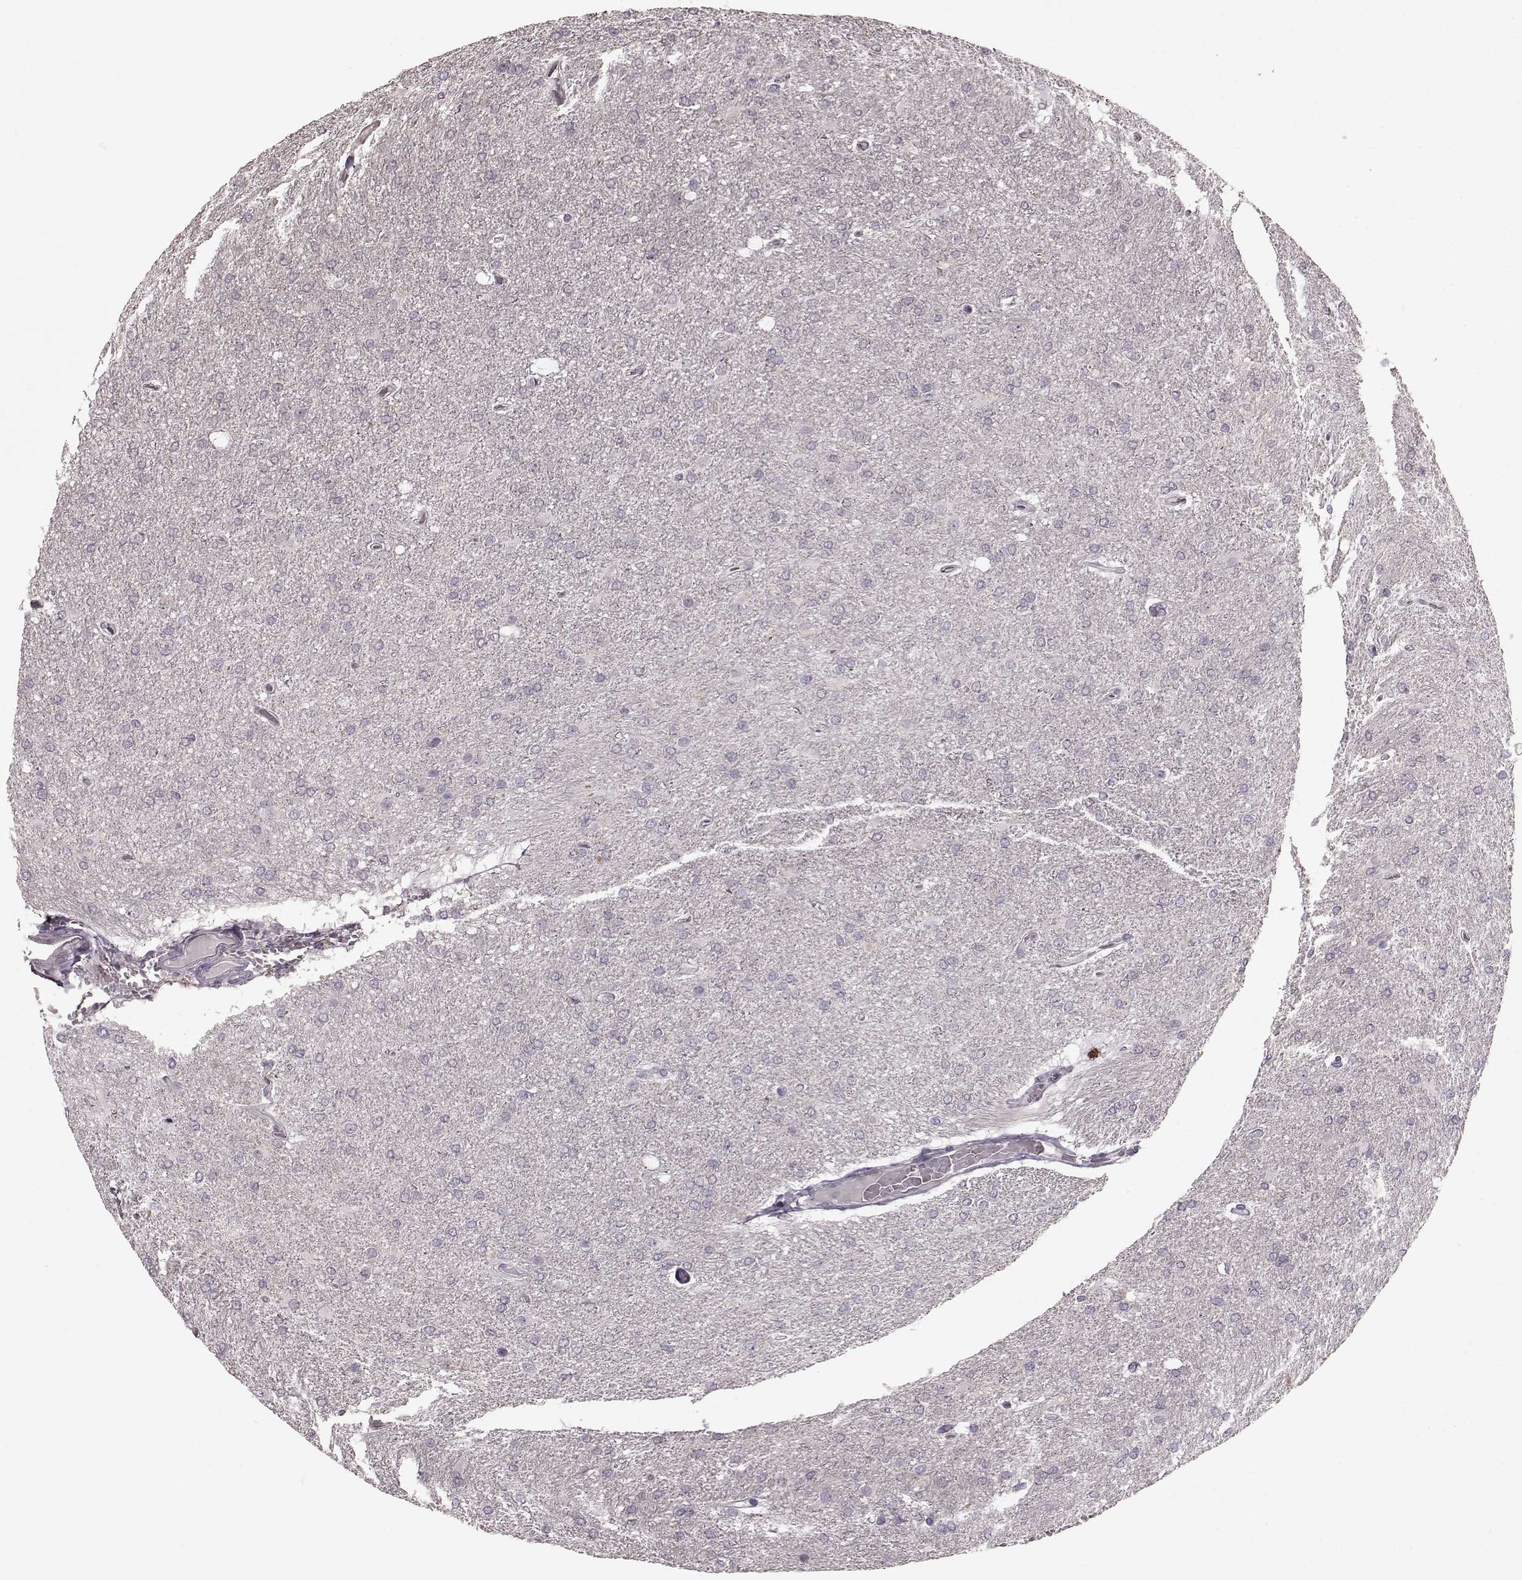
{"staining": {"intensity": "negative", "quantity": "none", "location": "none"}, "tissue": "glioma", "cell_type": "Tumor cells", "image_type": "cancer", "snomed": [{"axis": "morphology", "description": "Glioma, malignant, High grade"}, {"axis": "topography", "description": "Cerebral cortex"}], "caption": "There is no significant staining in tumor cells of high-grade glioma (malignant). Brightfield microscopy of immunohistochemistry (IHC) stained with DAB (3,3'-diaminobenzidine) (brown) and hematoxylin (blue), captured at high magnification.", "gene": "CD28", "patient": {"sex": "male", "age": 70}}